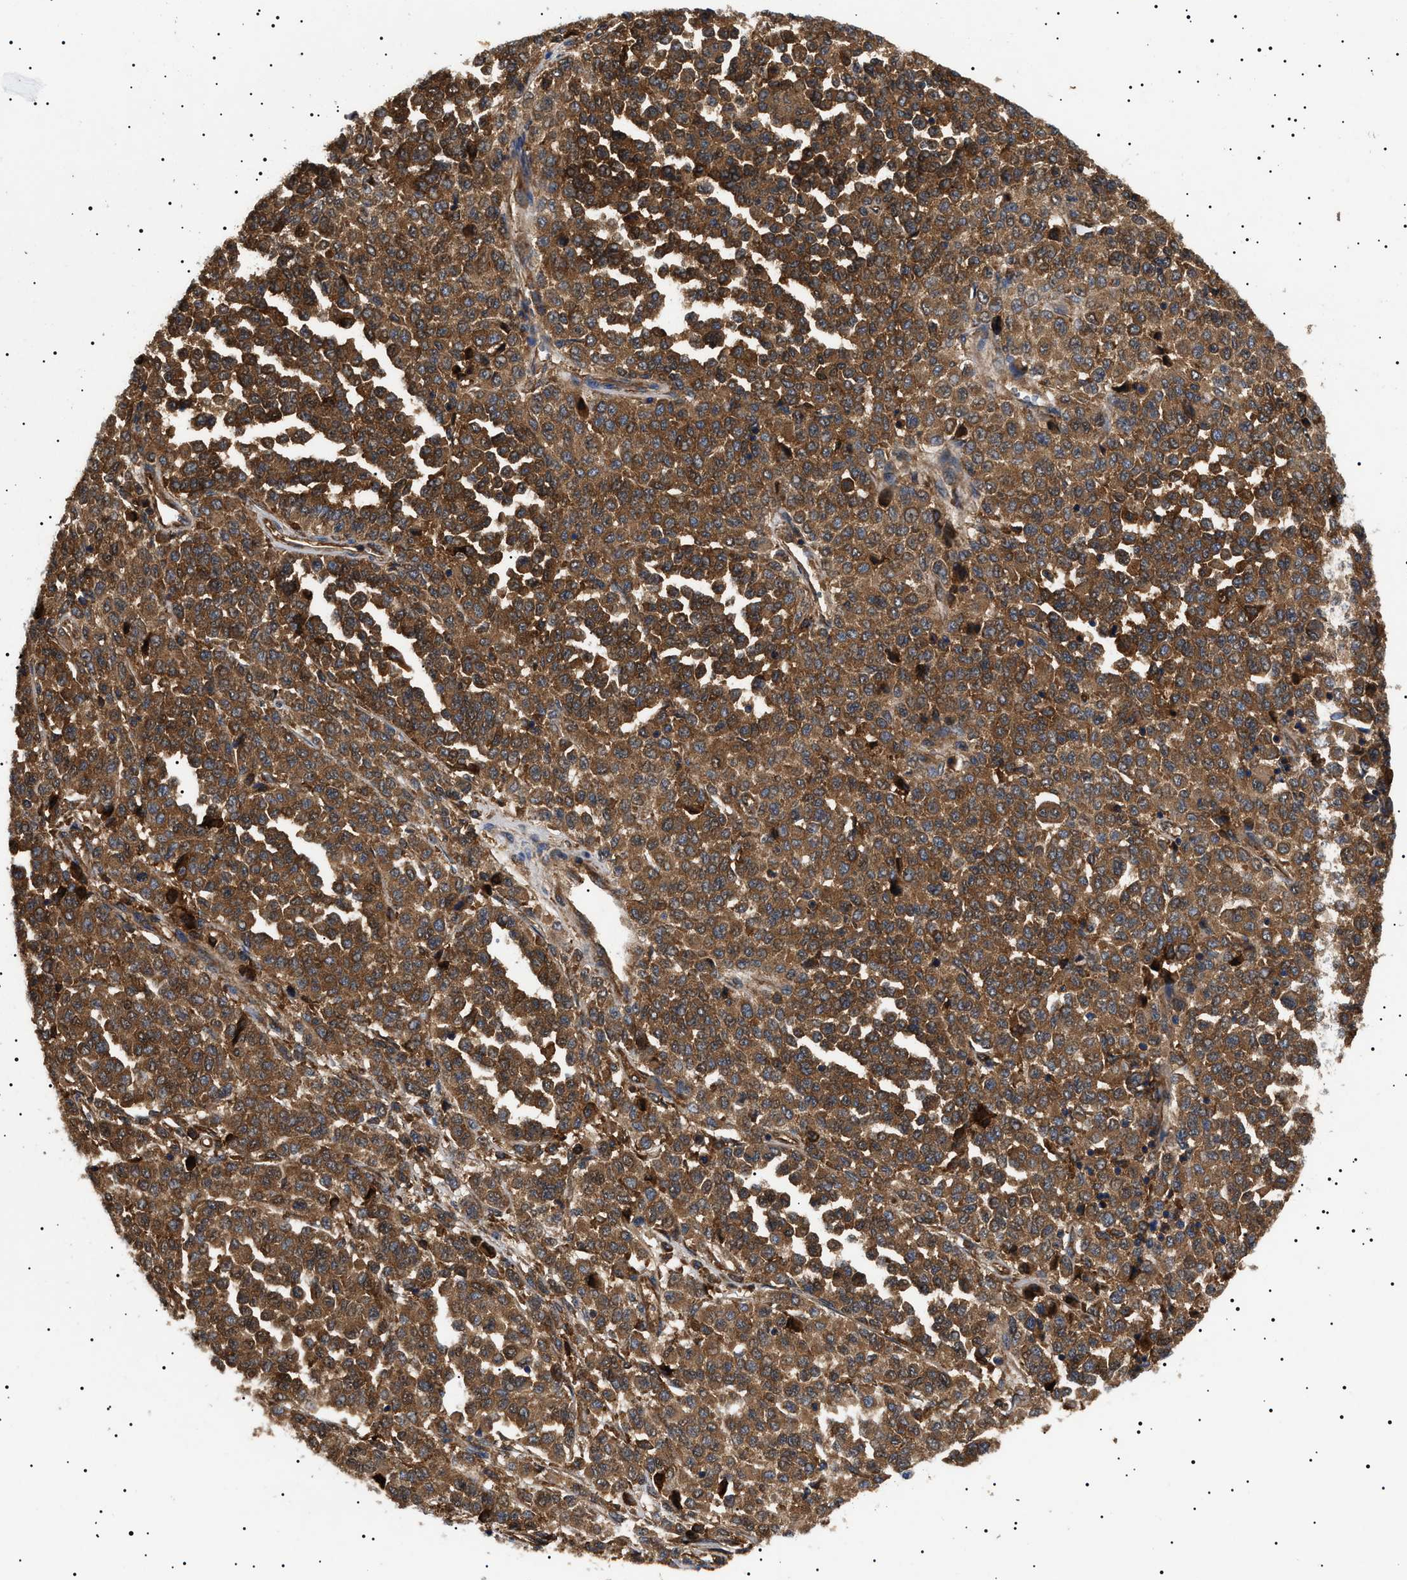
{"staining": {"intensity": "moderate", "quantity": ">75%", "location": "cytoplasmic/membranous"}, "tissue": "melanoma", "cell_type": "Tumor cells", "image_type": "cancer", "snomed": [{"axis": "morphology", "description": "Malignant melanoma, Metastatic site"}, {"axis": "topography", "description": "Pancreas"}], "caption": "IHC image of human melanoma stained for a protein (brown), which exhibits medium levels of moderate cytoplasmic/membranous positivity in approximately >75% of tumor cells.", "gene": "TPP2", "patient": {"sex": "female", "age": 30}}